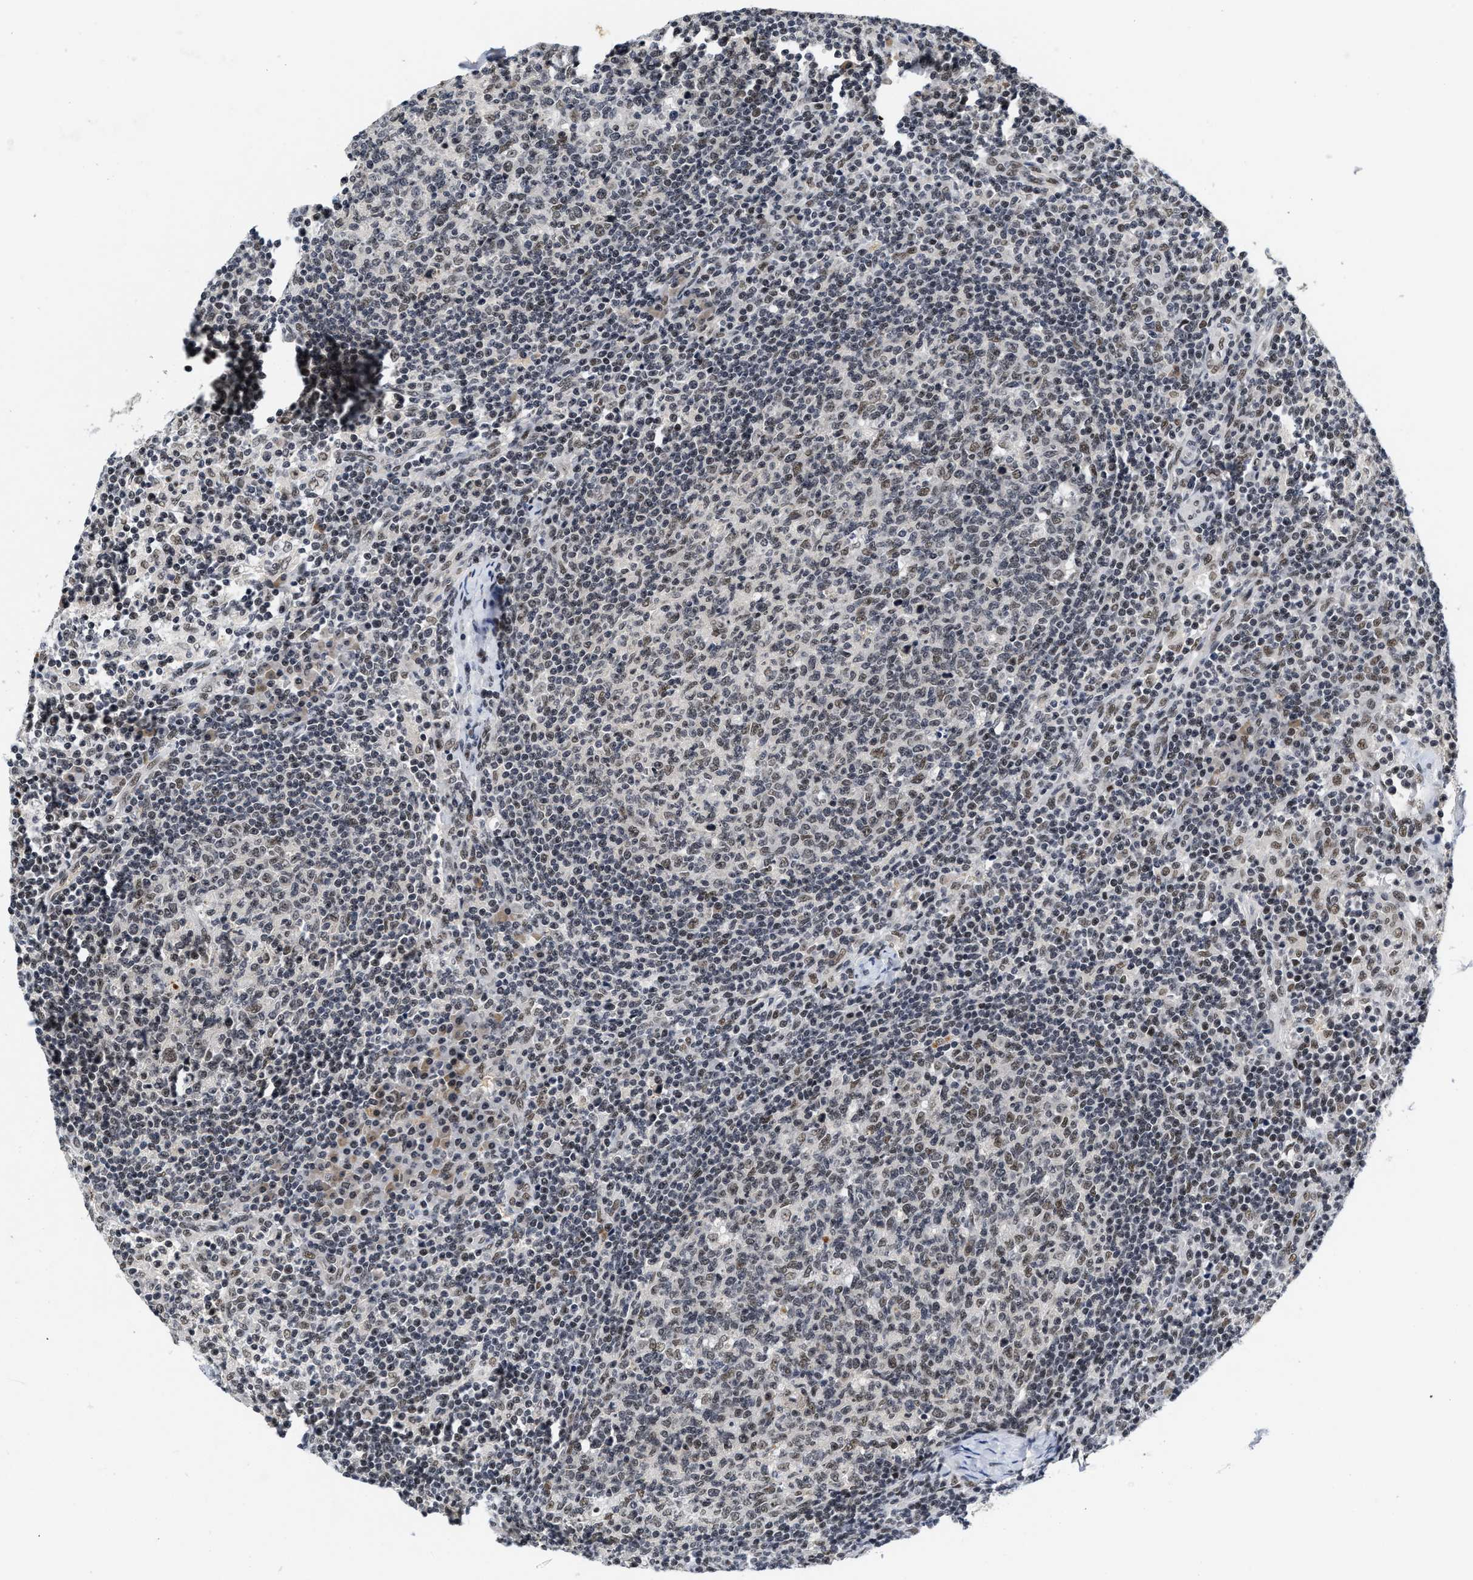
{"staining": {"intensity": "weak", "quantity": "25%-75%", "location": "nuclear"}, "tissue": "lymph node", "cell_type": "Germinal center cells", "image_type": "normal", "snomed": [{"axis": "morphology", "description": "Normal tissue, NOS"}, {"axis": "morphology", "description": "Inflammation, NOS"}, {"axis": "topography", "description": "Lymph node"}], "caption": "A brown stain labels weak nuclear staining of a protein in germinal center cells of normal human lymph node. (DAB IHC with brightfield microscopy, high magnification).", "gene": "INIP", "patient": {"sex": "male", "age": 55}}